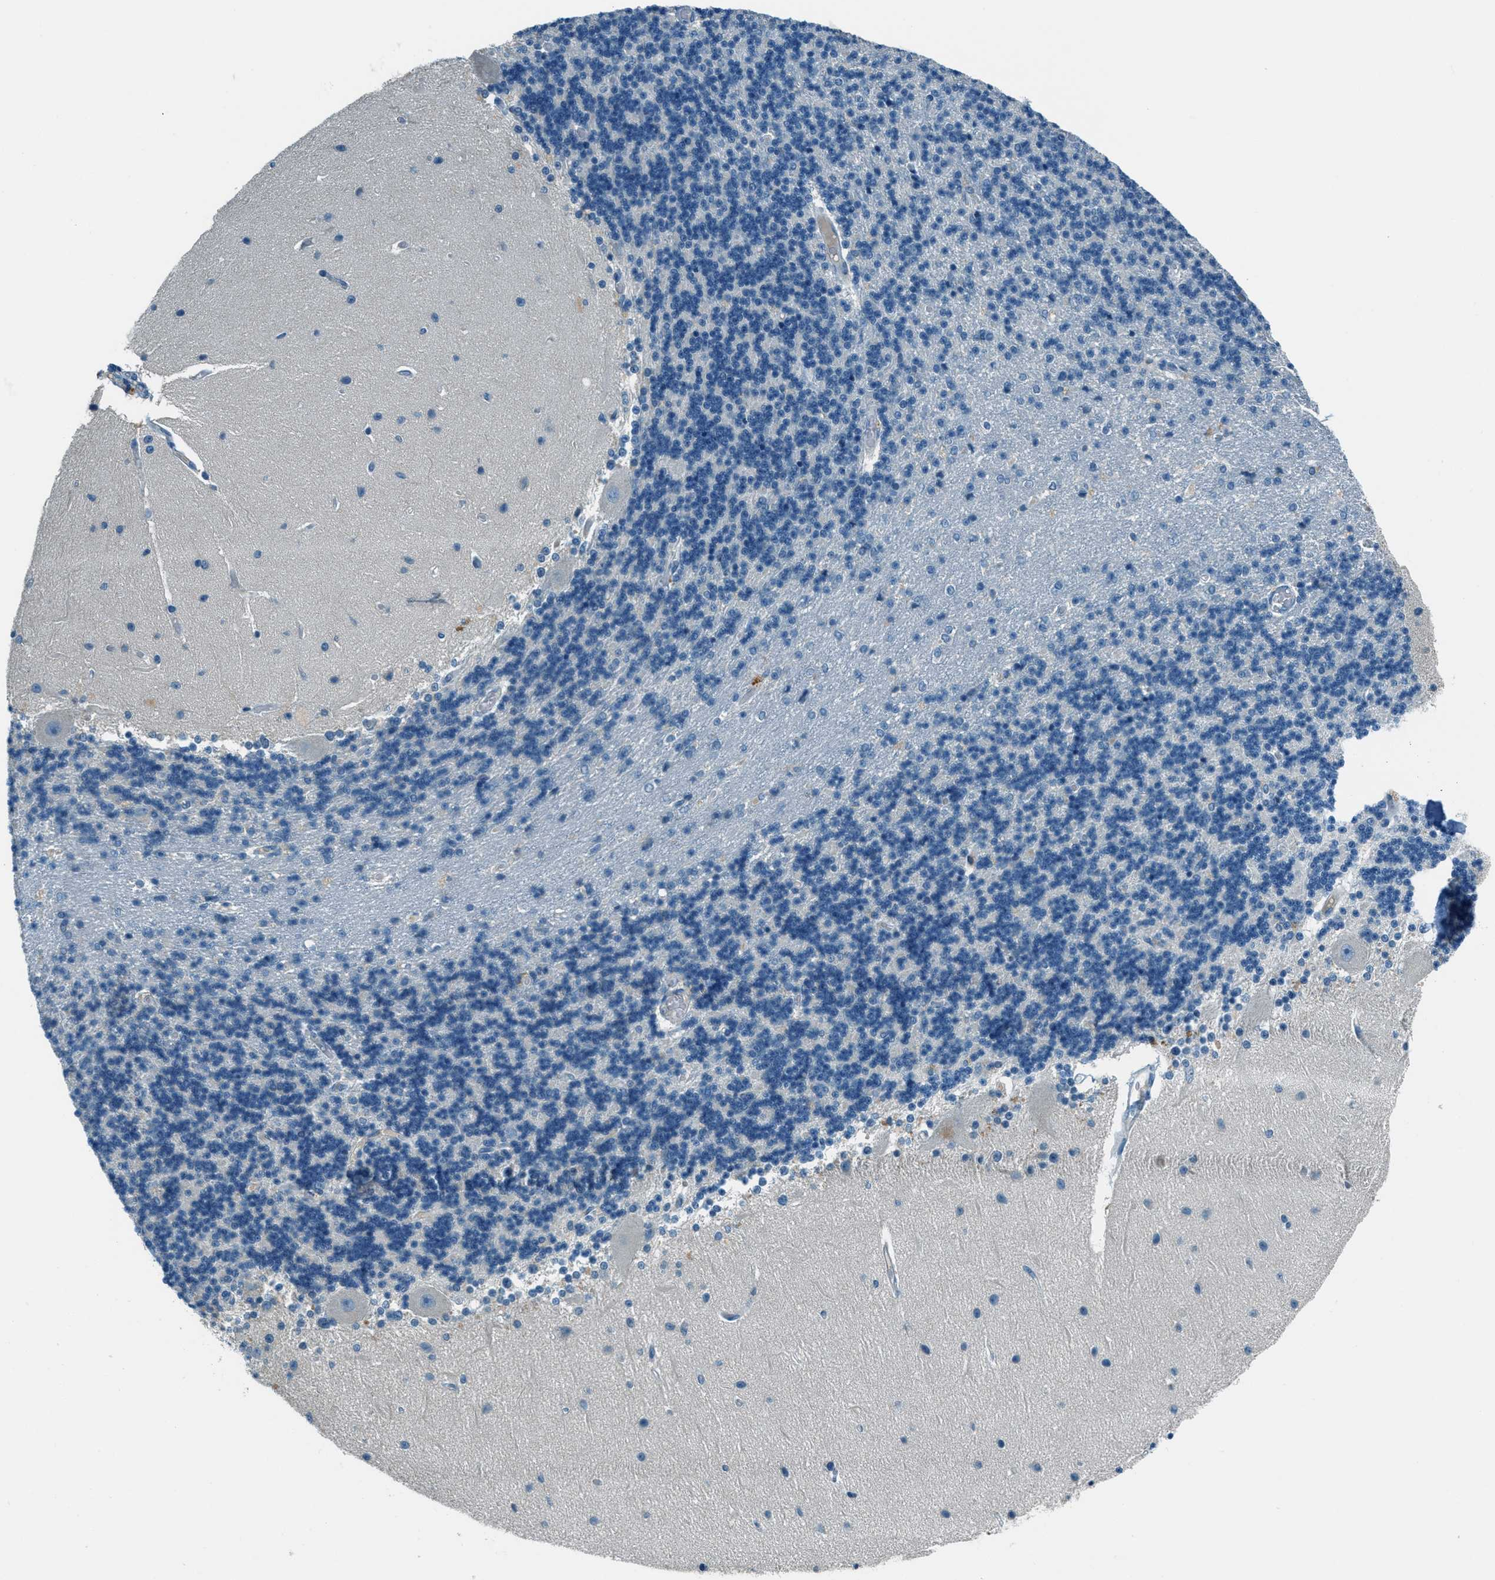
{"staining": {"intensity": "negative", "quantity": "none", "location": "none"}, "tissue": "cerebellum", "cell_type": "Cells in granular layer", "image_type": "normal", "snomed": [{"axis": "morphology", "description": "Normal tissue, NOS"}, {"axis": "topography", "description": "Cerebellum"}], "caption": "Micrograph shows no protein positivity in cells in granular layer of unremarkable cerebellum.", "gene": "MSLN", "patient": {"sex": "female", "age": 54}}